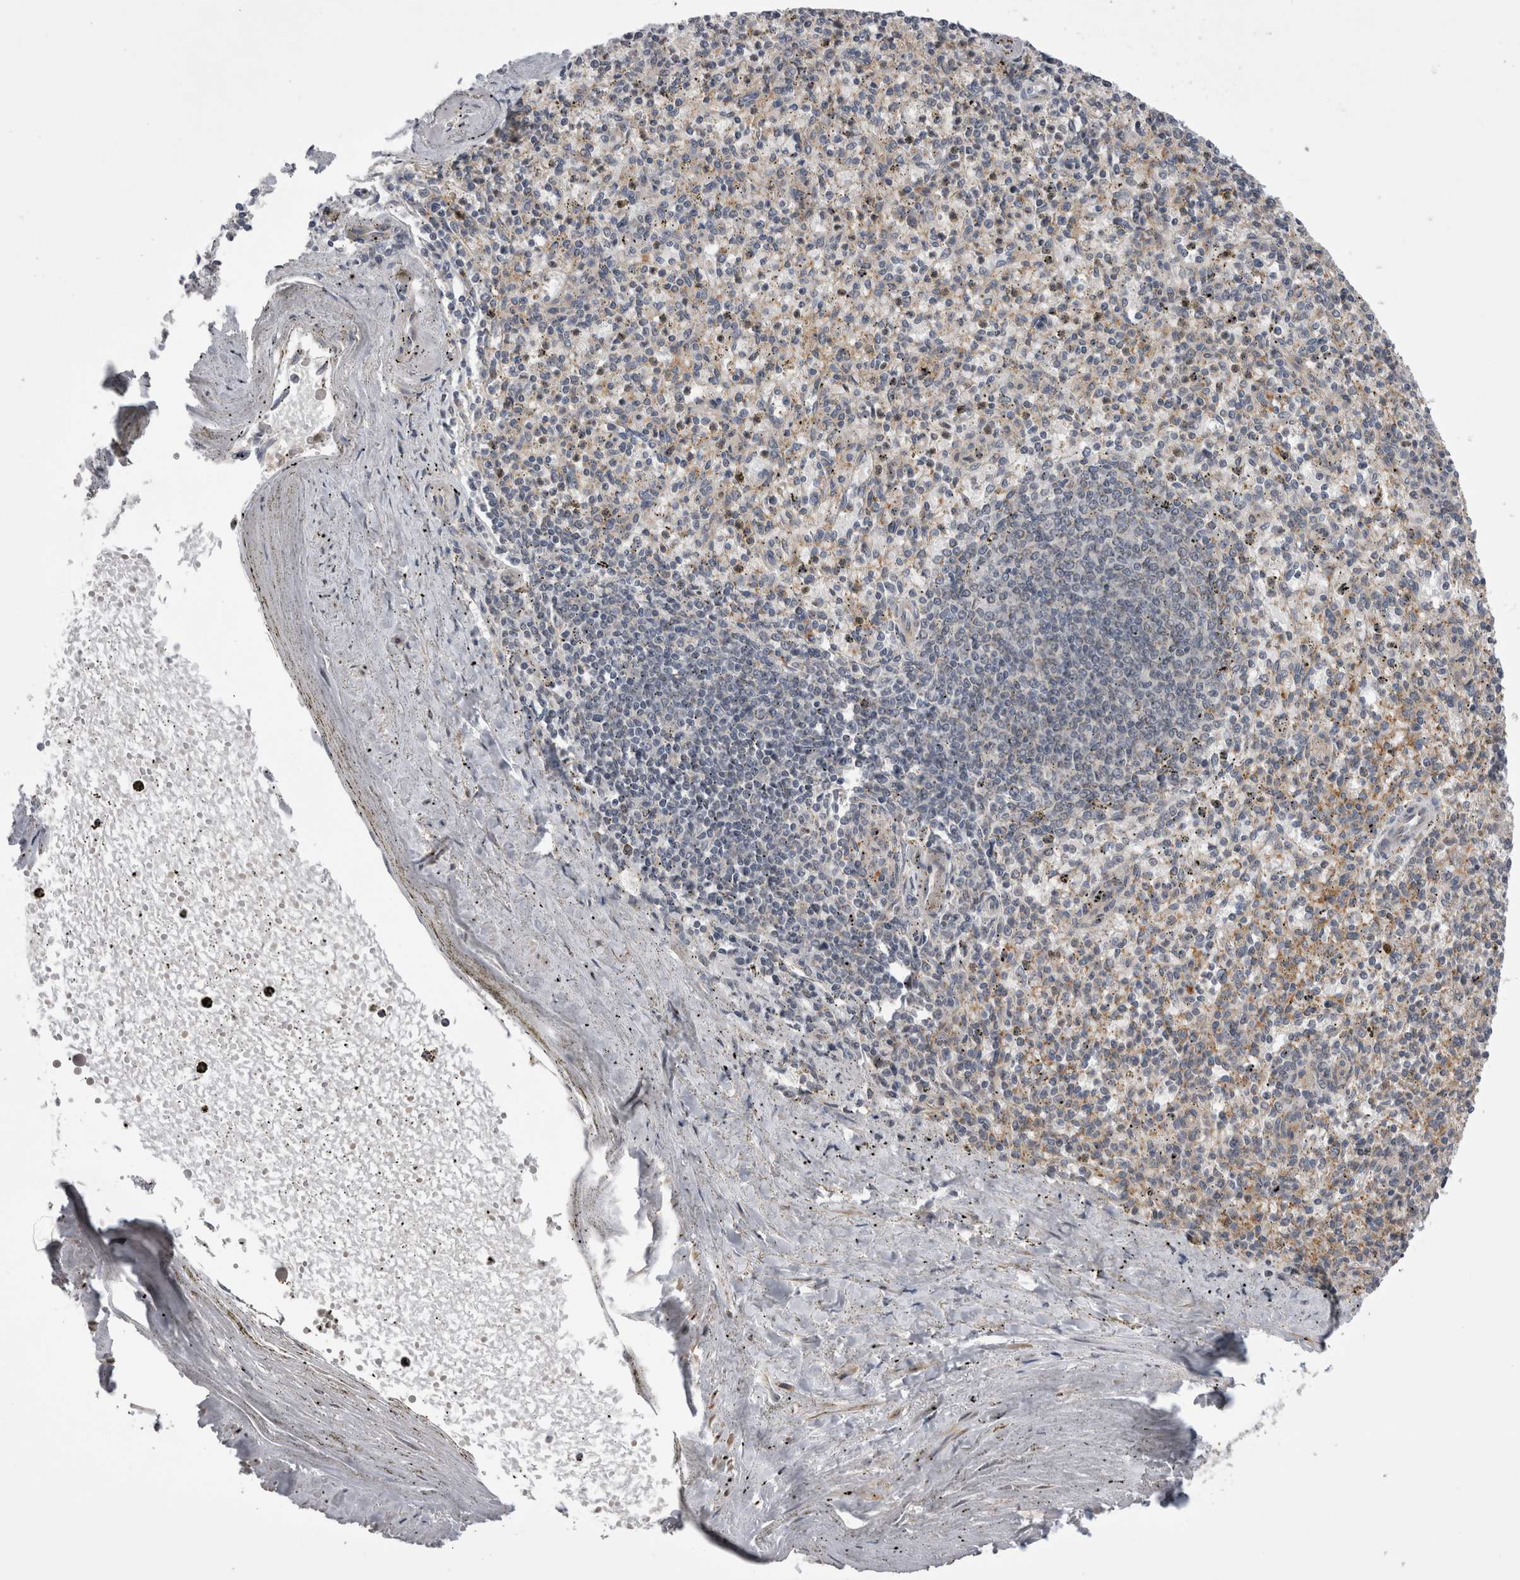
{"staining": {"intensity": "moderate", "quantity": "25%-75%", "location": "cytoplasmic/membranous"}, "tissue": "spleen", "cell_type": "Cells in red pulp", "image_type": "normal", "snomed": [{"axis": "morphology", "description": "Normal tissue, NOS"}, {"axis": "topography", "description": "Spleen"}], "caption": "Immunohistochemistry (IHC) photomicrograph of normal spleen: spleen stained using immunohistochemistry (IHC) displays medium levels of moderate protein expression localized specifically in the cytoplasmic/membranous of cells in red pulp, appearing as a cytoplasmic/membranous brown color.", "gene": "ARHGAP29", "patient": {"sex": "male", "age": 72}}